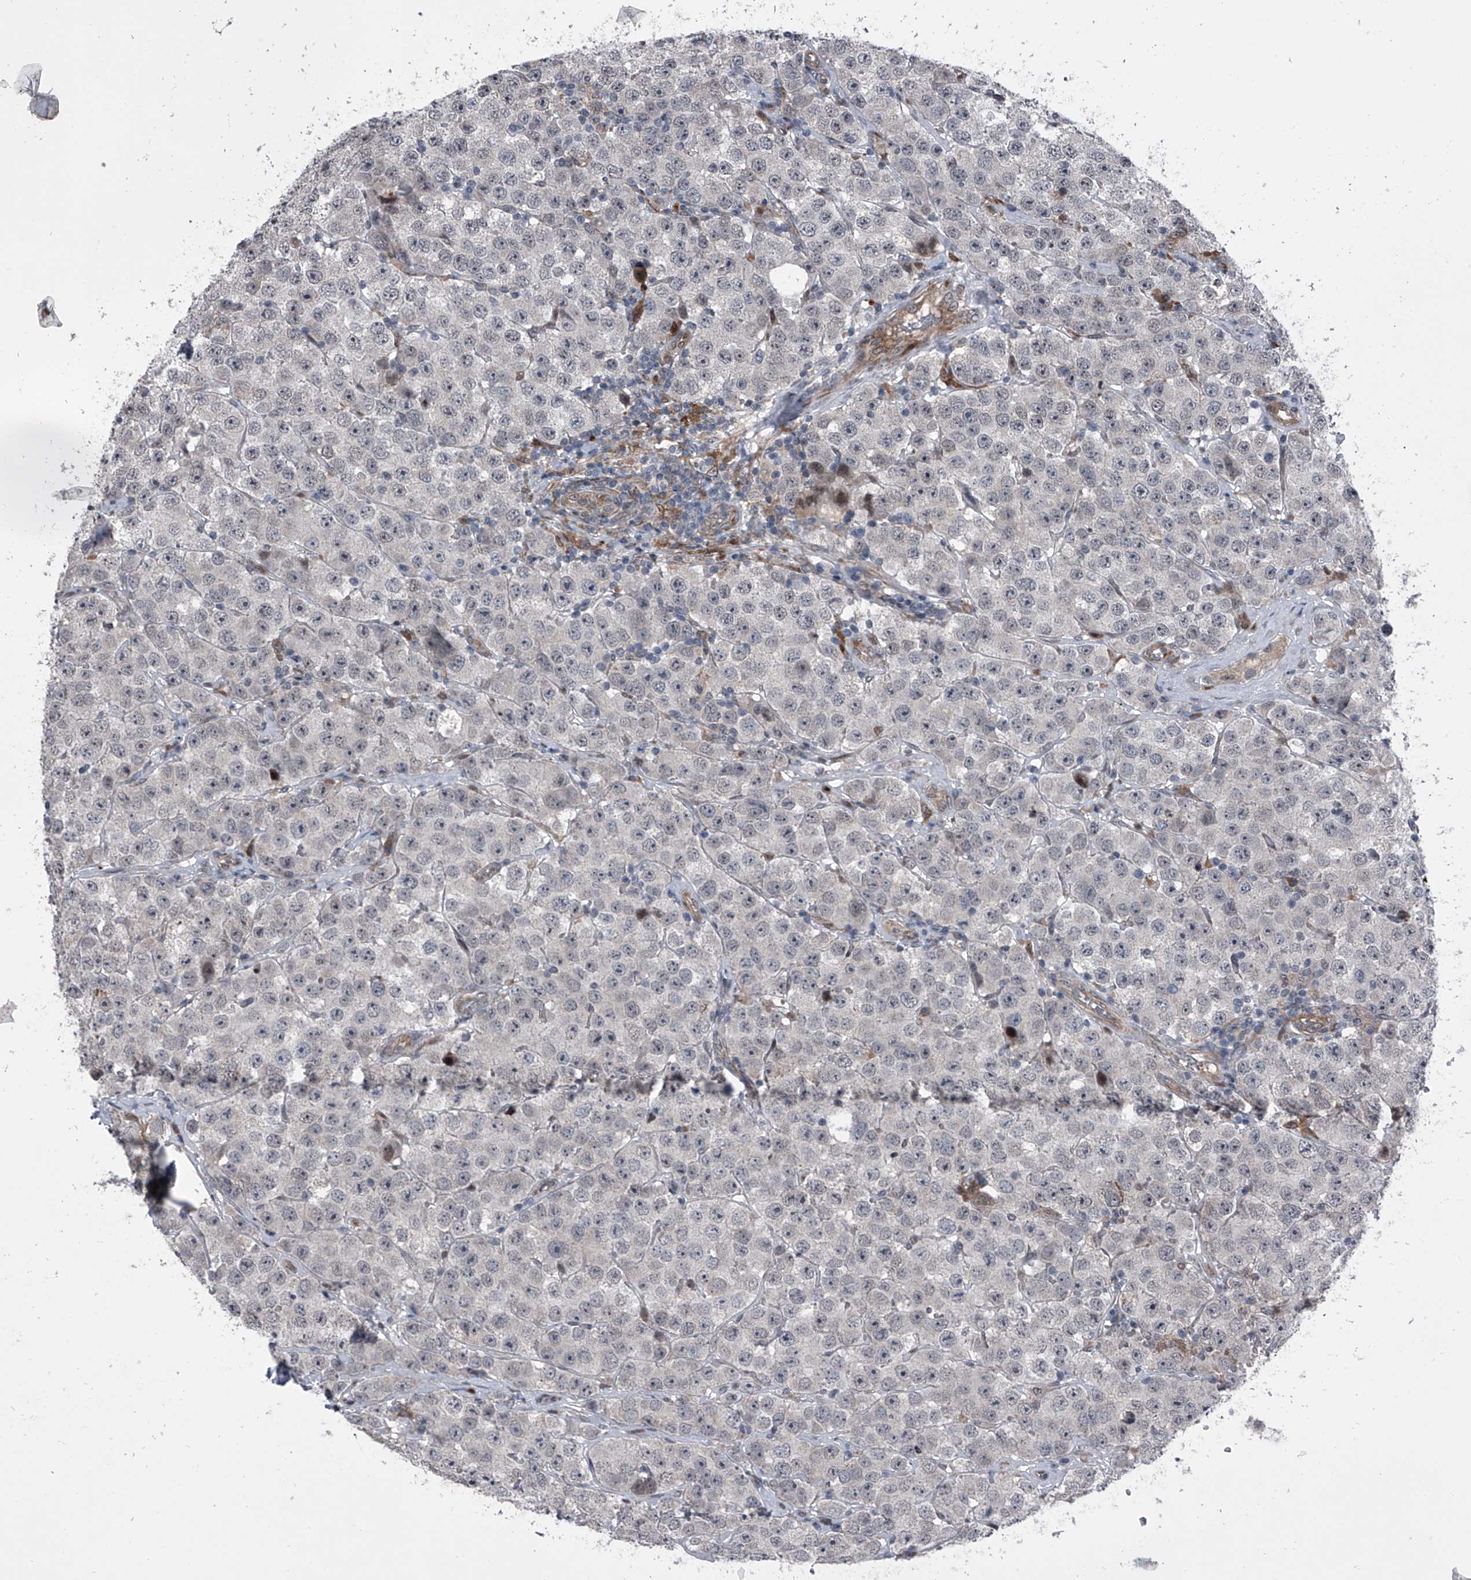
{"staining": {"intensity": "negative", "quantity": "none", "location": "none"}, "tissue": "testis cancer", "cell_type": "Tumor cells", "image_type": "cancer", "snomed": [{"axis": "morphology", "description": "Seminoma, NOS"}, {"axis": "topography", "description": "Testis"}], "caption": "Immunohistochemistry (IHC) image of testis cancer stained for a protein (brown), which displays no positivity in tumor cells. (Brightfield microscopy of DAB immunohistochemistry at high magnification).", "gene": "ELK4", "patient": {"sex": "male", "age": 28}}